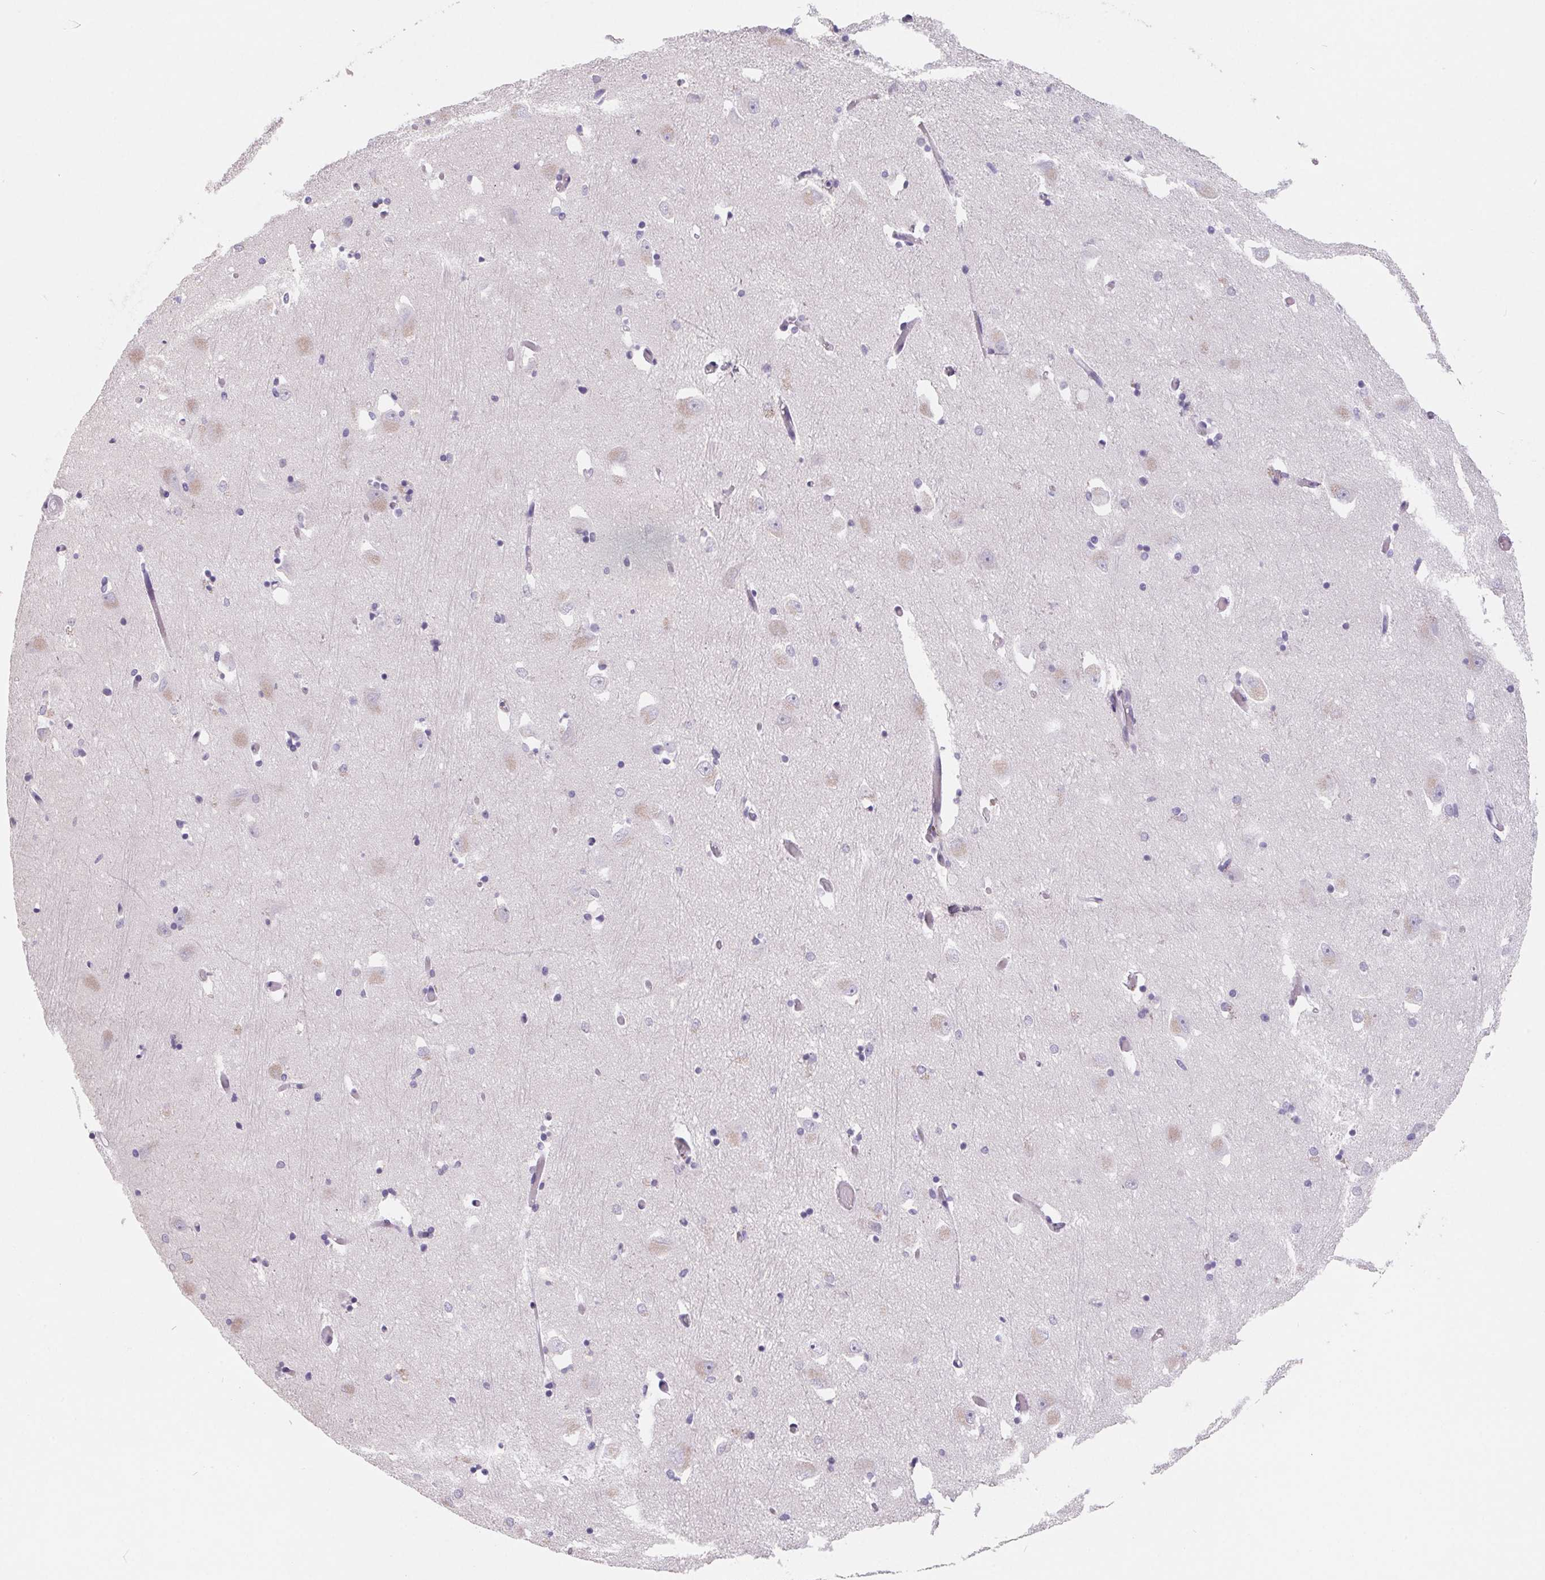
{"staining": {"intensity": "negative", "quantity": "none", "location": "none"}, "tissue": "caudate", "cell_type": "Glial cells", "image_type": "normal", "snomed": [{"axis": "morphology", "description": "Normal tissue, NOS"}, {"axis": "topography", "description": "Lateral ventricle wall"}, {"axis": "topography", "description": "Hippocampus"}], "caption": "High power microscopy micrograph of an immunohistochemistry (IHC) photomicrograph of benign caudate, revealing no significant expression in glial cells. The staining was performed using DAB (3,3'-diaminobenzidine) to visualize the protein expression in brown, while the nuclei were stained in blue with hematoxylin (Magnification: 20x).", "gene": "FDX1", "patient": {"sex": "female", "age": 63}}